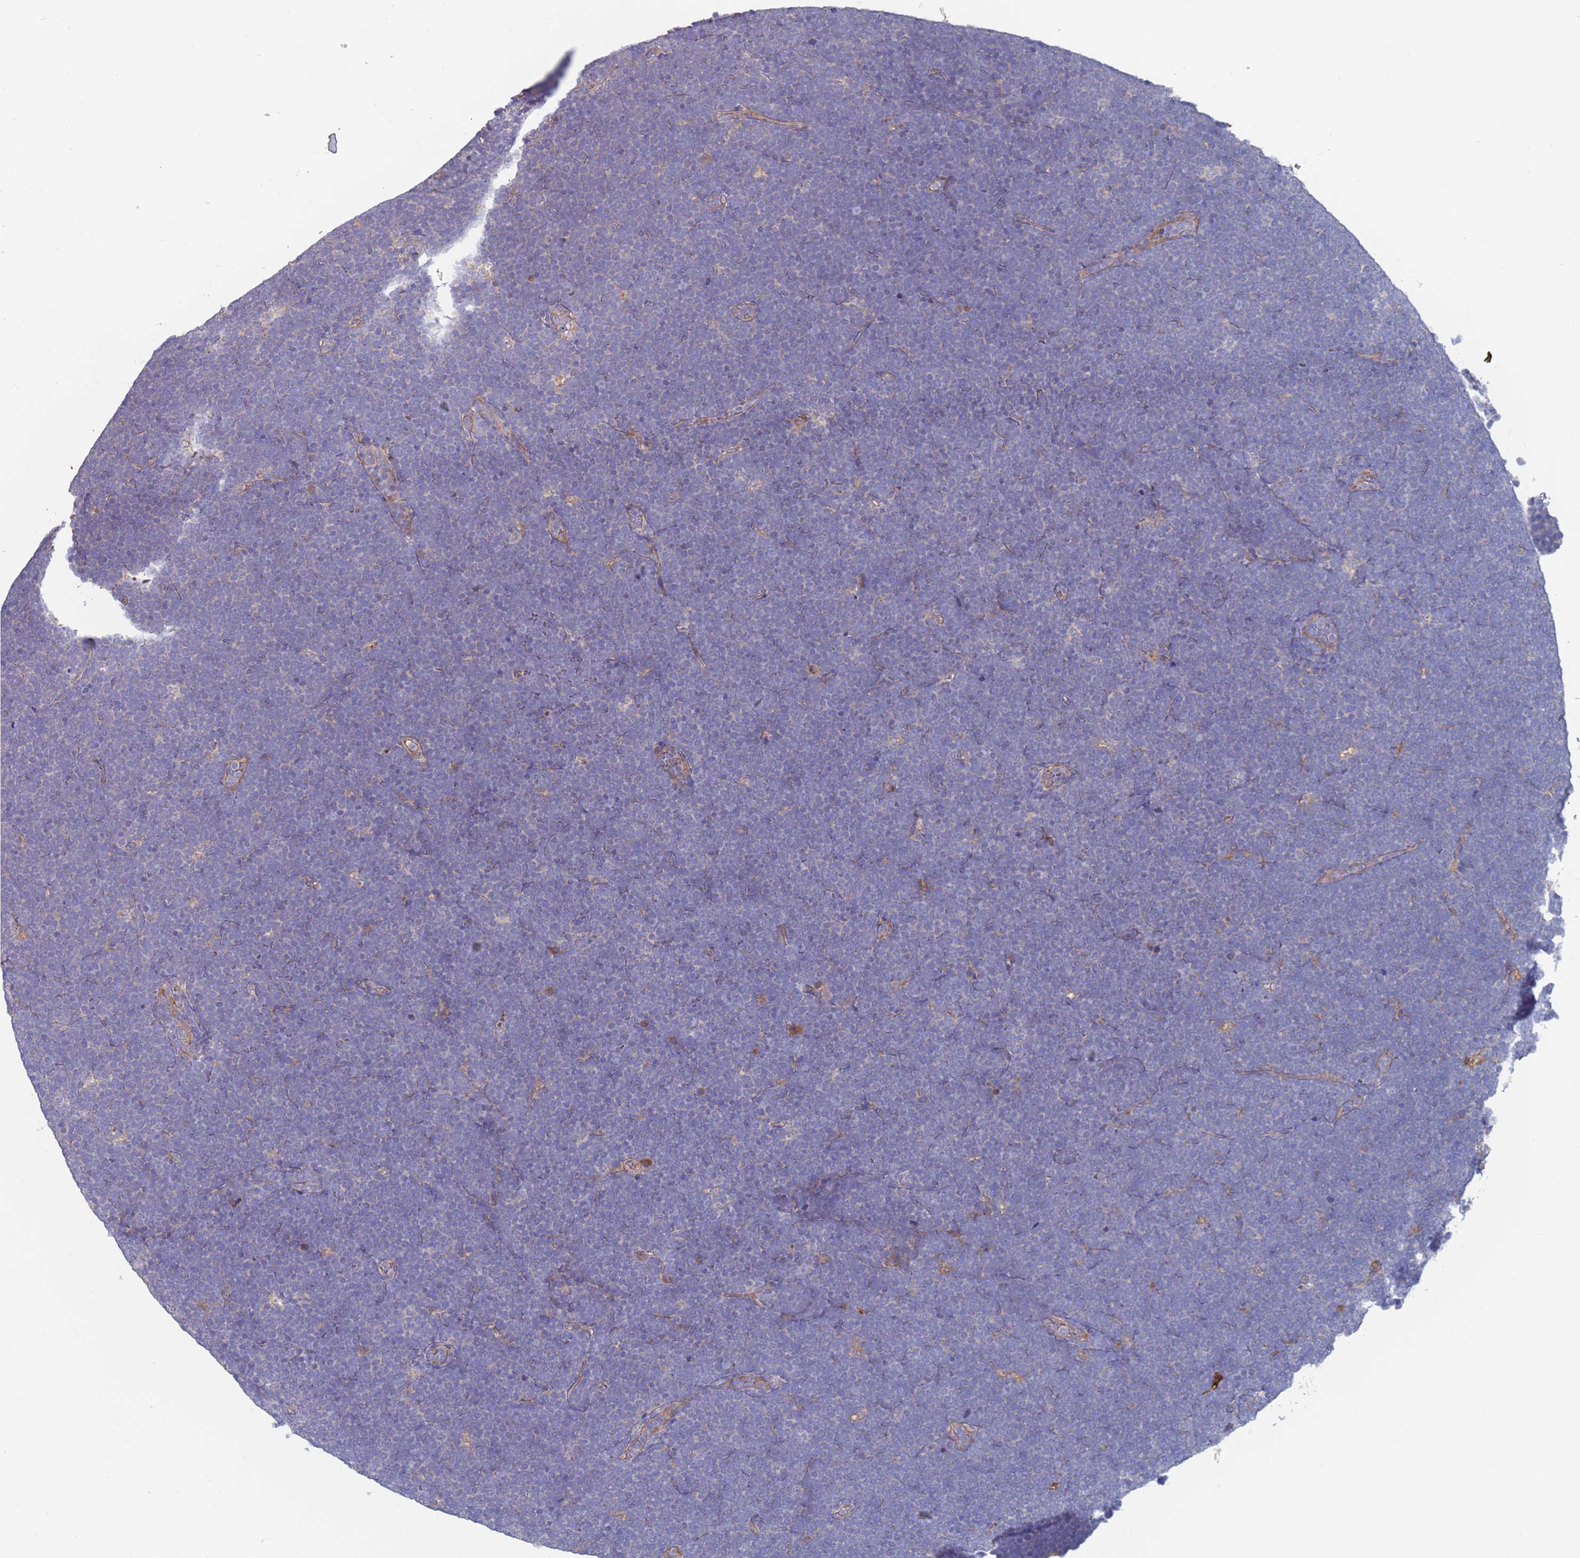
{"staining": {"intensity": "negative", "quantity": "none", "location": "none"}, "tissue": "lymphoma", "cell_type": "Tumor cells", "image_type": "cancer", "snomed": [{"axis": "morphology", "description": "Malignant lymphoma, non-Hodgkin's type, High grade"}, {"axis": "topography", "description": "Lymph node"}], "caption": "The micrograph shows no significant staining in tumor cells of malignant lymphoma, non-Hodgkin's type (high-grade). The staining is performed using DAB (3,3'-diaminobenzidine) brown chromogen with nuclei counter-stained in using hematoxylin.", "gene": "MALRD1", "patient": {"sex": "male", "age": 13}}